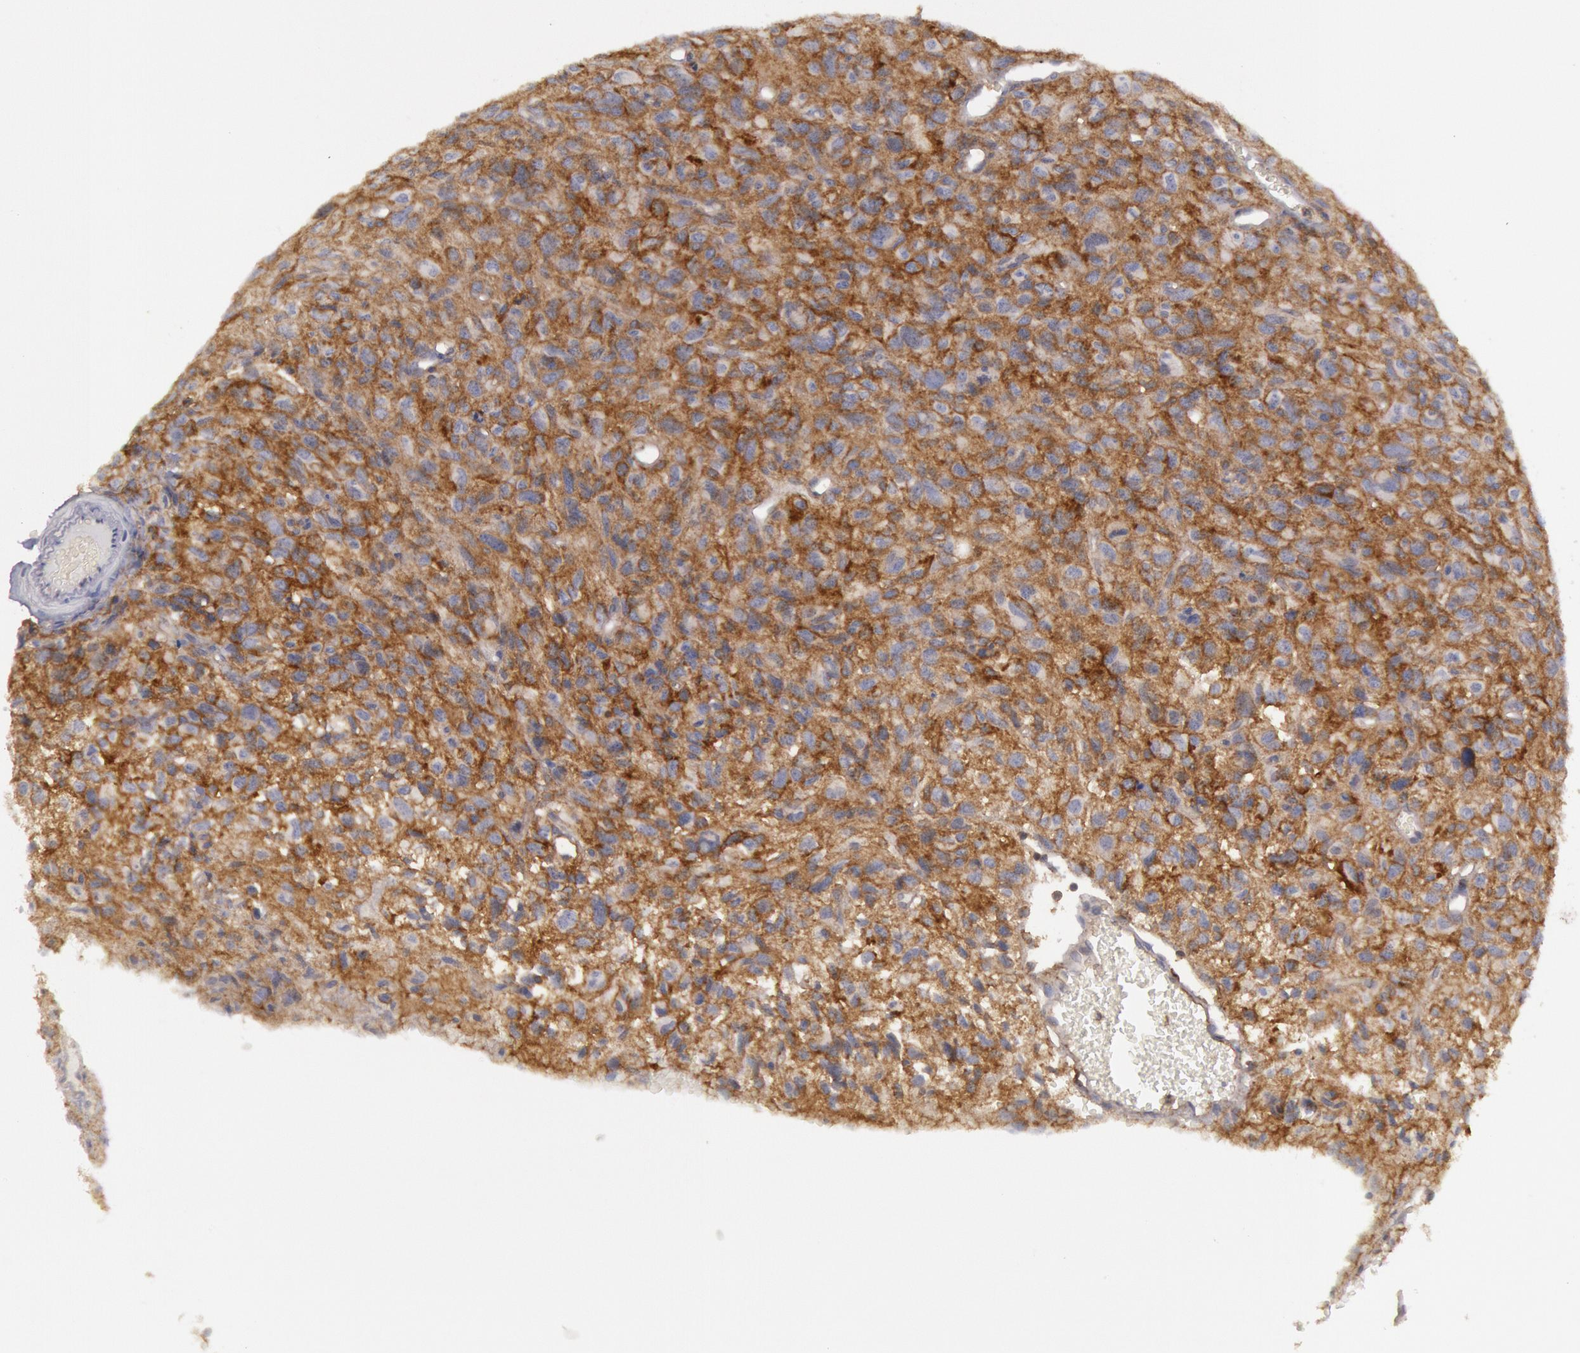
{"staining": {"intensity": "moderate", "quantity": "25%-75%", "location": "cytoplasmic/membranous"}, "tissue": "glioma", "cell_type": "Tumor cells", "image_type": "cancer", "snomed": [{"axis": "morphology", "description": "Glioma, malignant, High grade"}, {"axis": "topography", "description": "Brain"}], "caption": "Protein staining exhibits moderate cytoplasmic/membranous positivity in approximately 25%-75% of tumor cells in malignant glioma (high-grade). (Brightfield microscopy of DAB IHC at high magnification).", "gene": "STX4", "patient": {"sex": "female", "age": 60}}